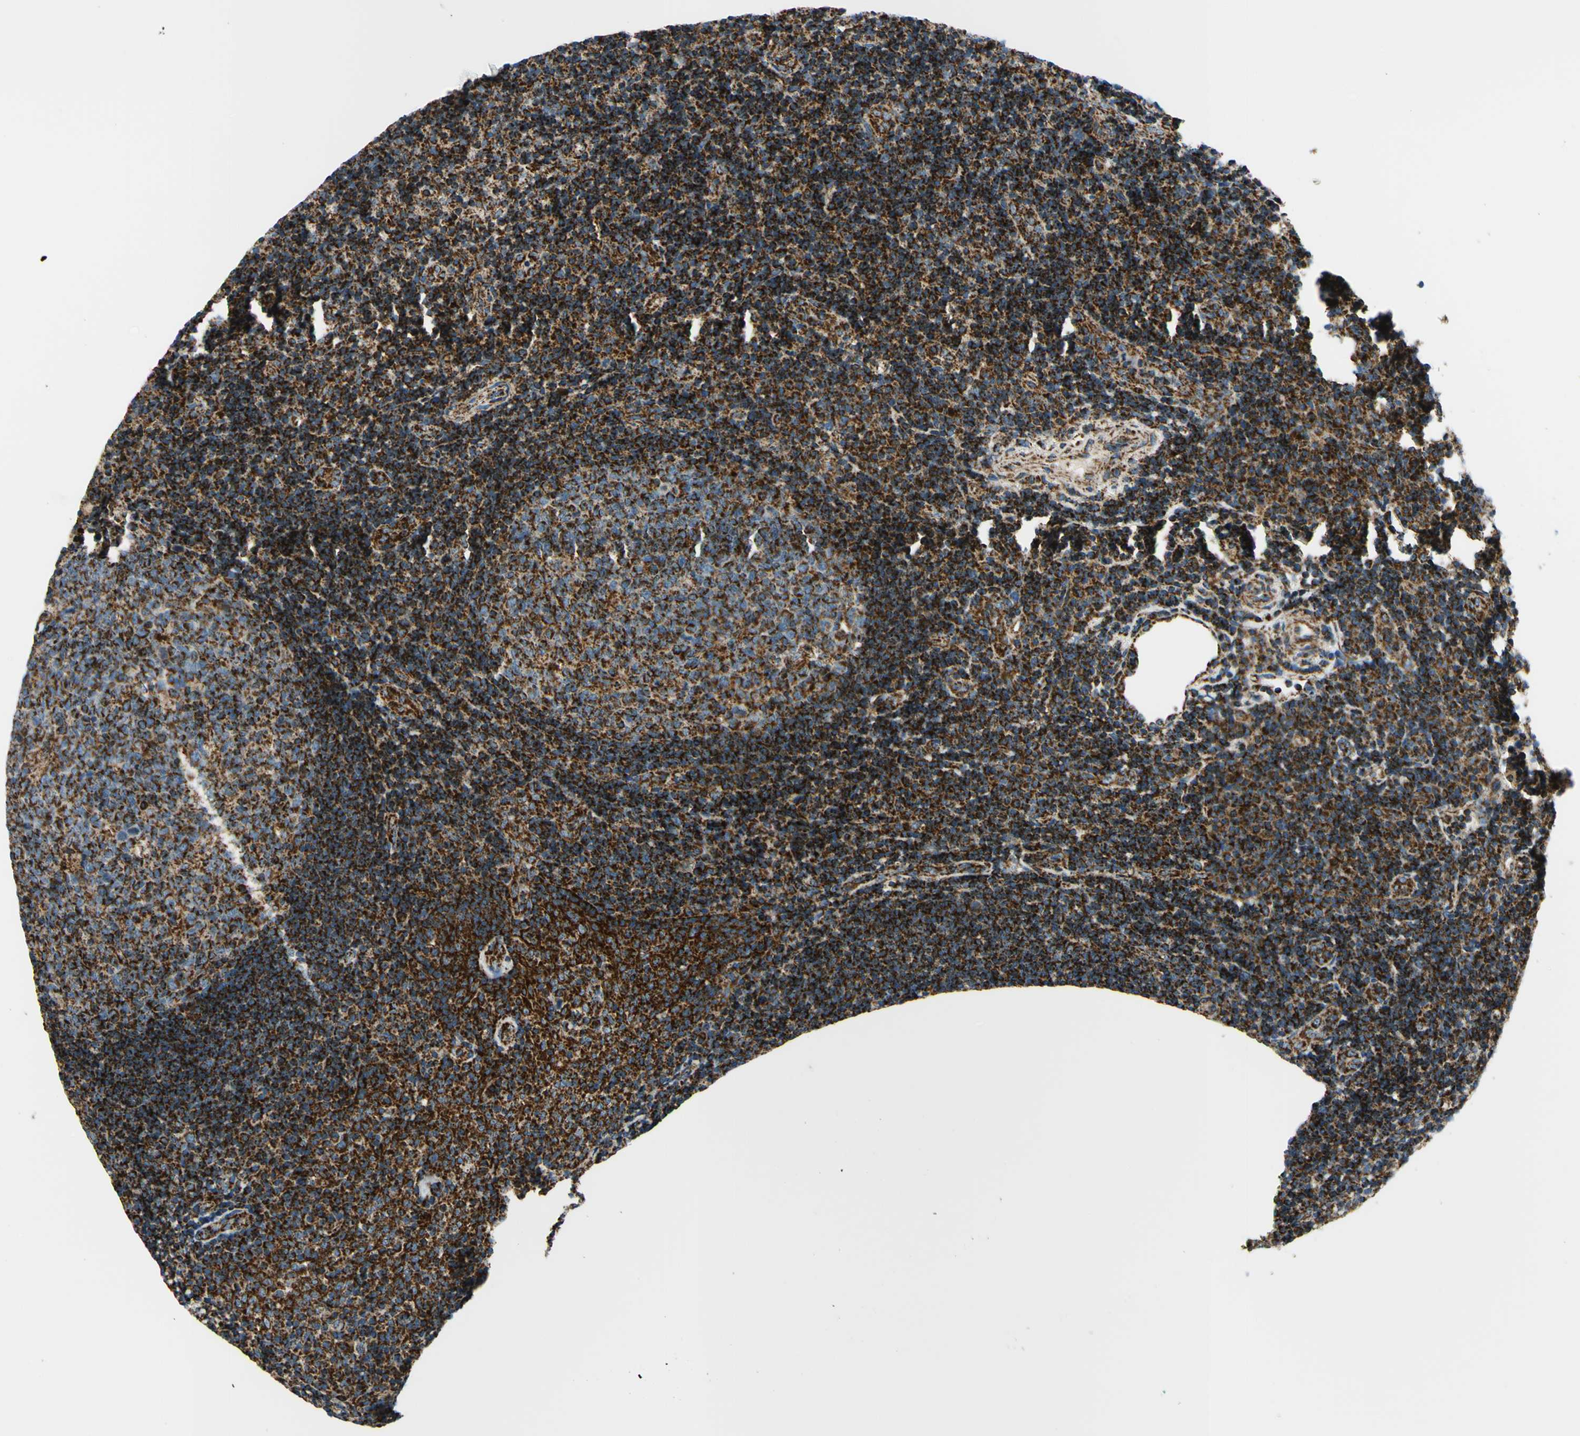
{"staining": {"intensity": "strong", "quantity": ">75%", "location": "cytoplasmic/membranous"}, "tissue": "tonsil", "cell_type": "Germinal center cells", "image_type": "normal", "snomed": [{"axis": "morphology", "description": "Normal tissue, NOS"}, {"axis": "topography", "description": "Tonsil"}], "caption": "Protein staining of normal tonsil displays strong cytoplasmic/membranous staining in approximately >75% of germinal center cells.", "gene": "MAVS", "patient": {"sex": "female", "age": 40}}